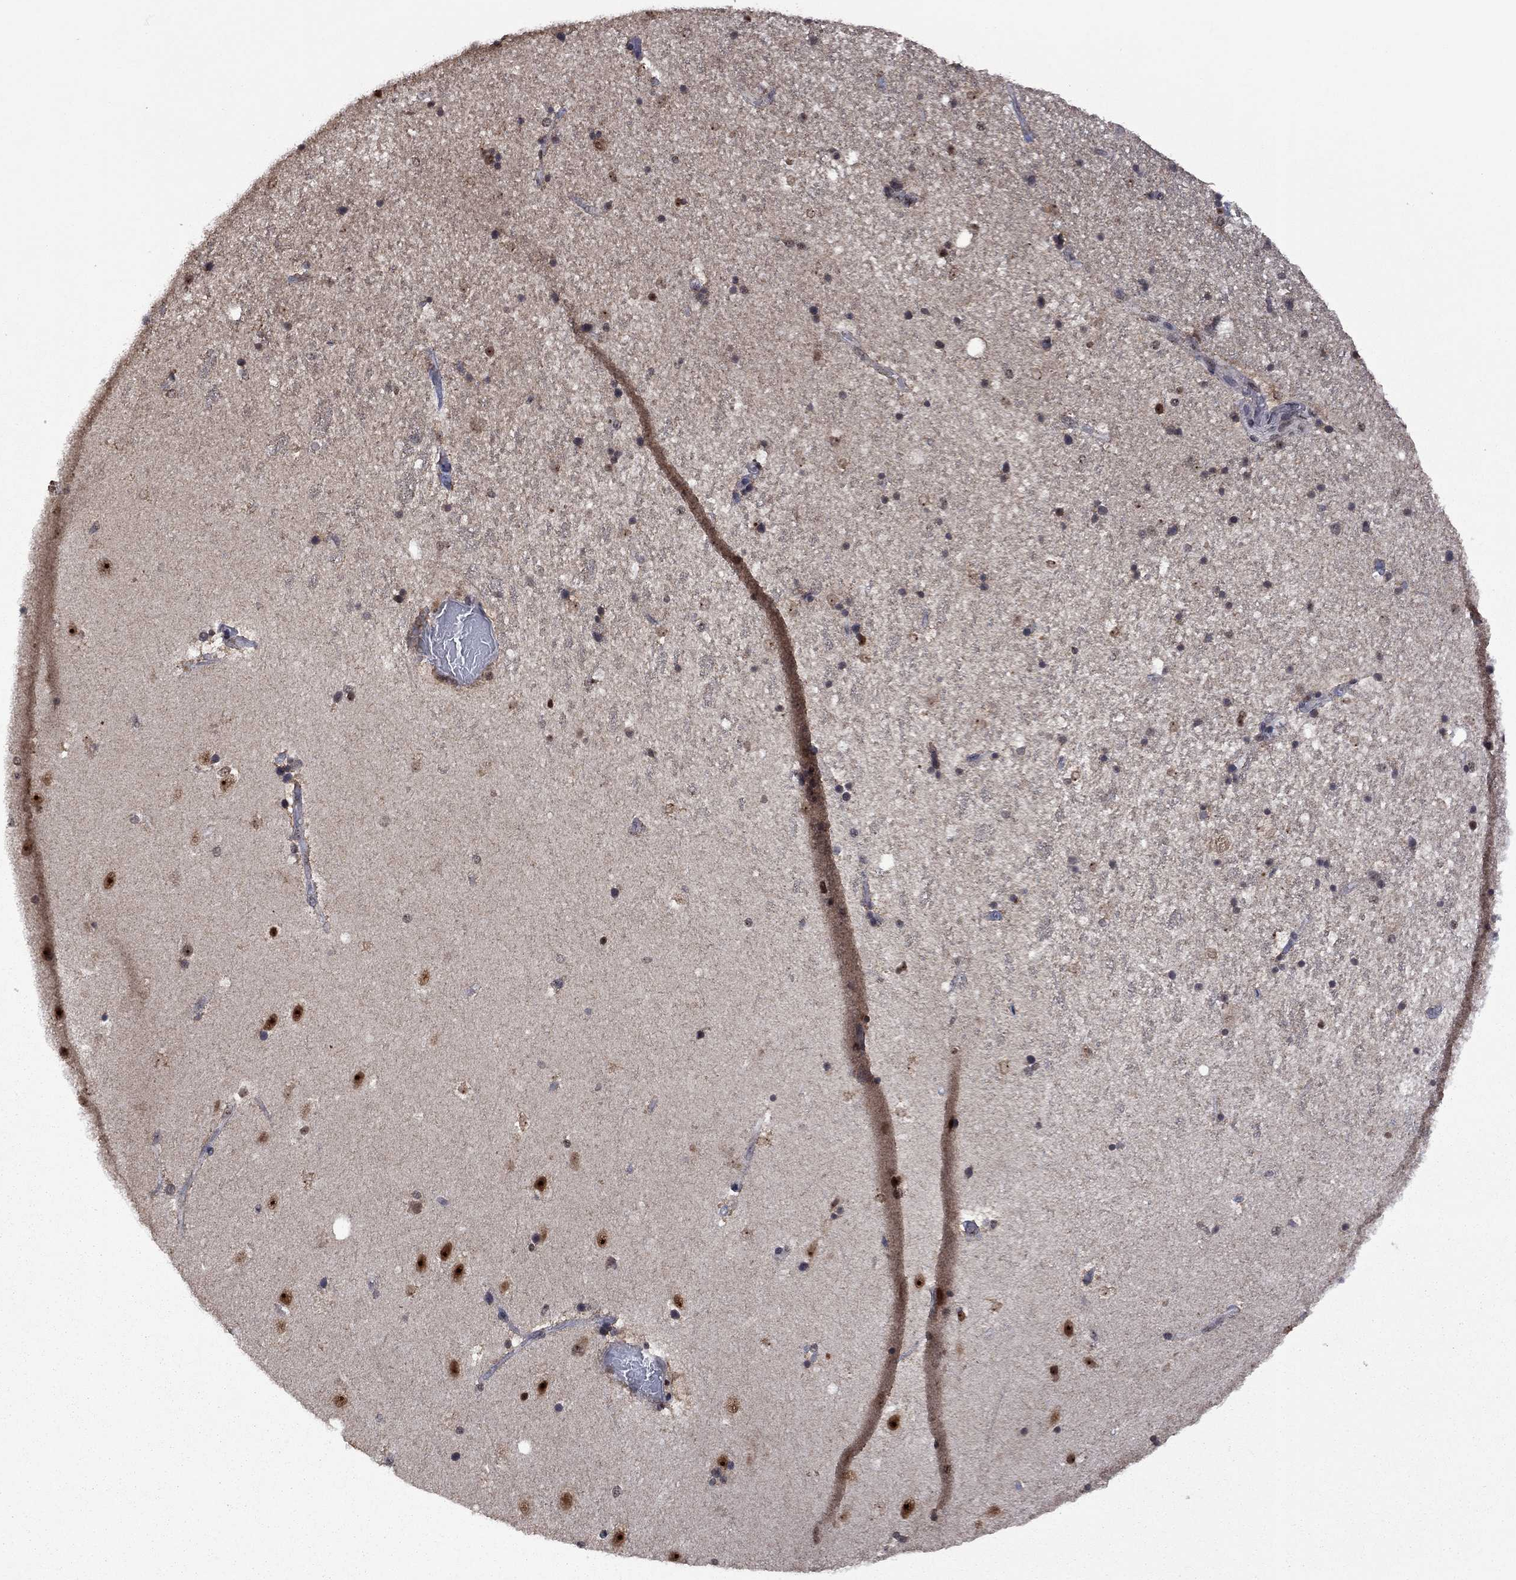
{"staining": {"intensity": "strong", "quantity": "<25%", "location": "nuclear"}, "tissue": "hippocampus", "cell_type": "Glial cells", "image_type": "normal", "snomed": [{"axis": "morphology", "description": "Normal tissue, NOS"}, {"axis": "topography", "description": "Hippocampus"}], "caption": "Glial cells reveal medium levels of strong nuclear staining in approximately <25% of cells in normal hippocampus. Nuclei are stained in blue.", "gene": "FBLL1", "patient": {"sex": "male", "age": 49}}